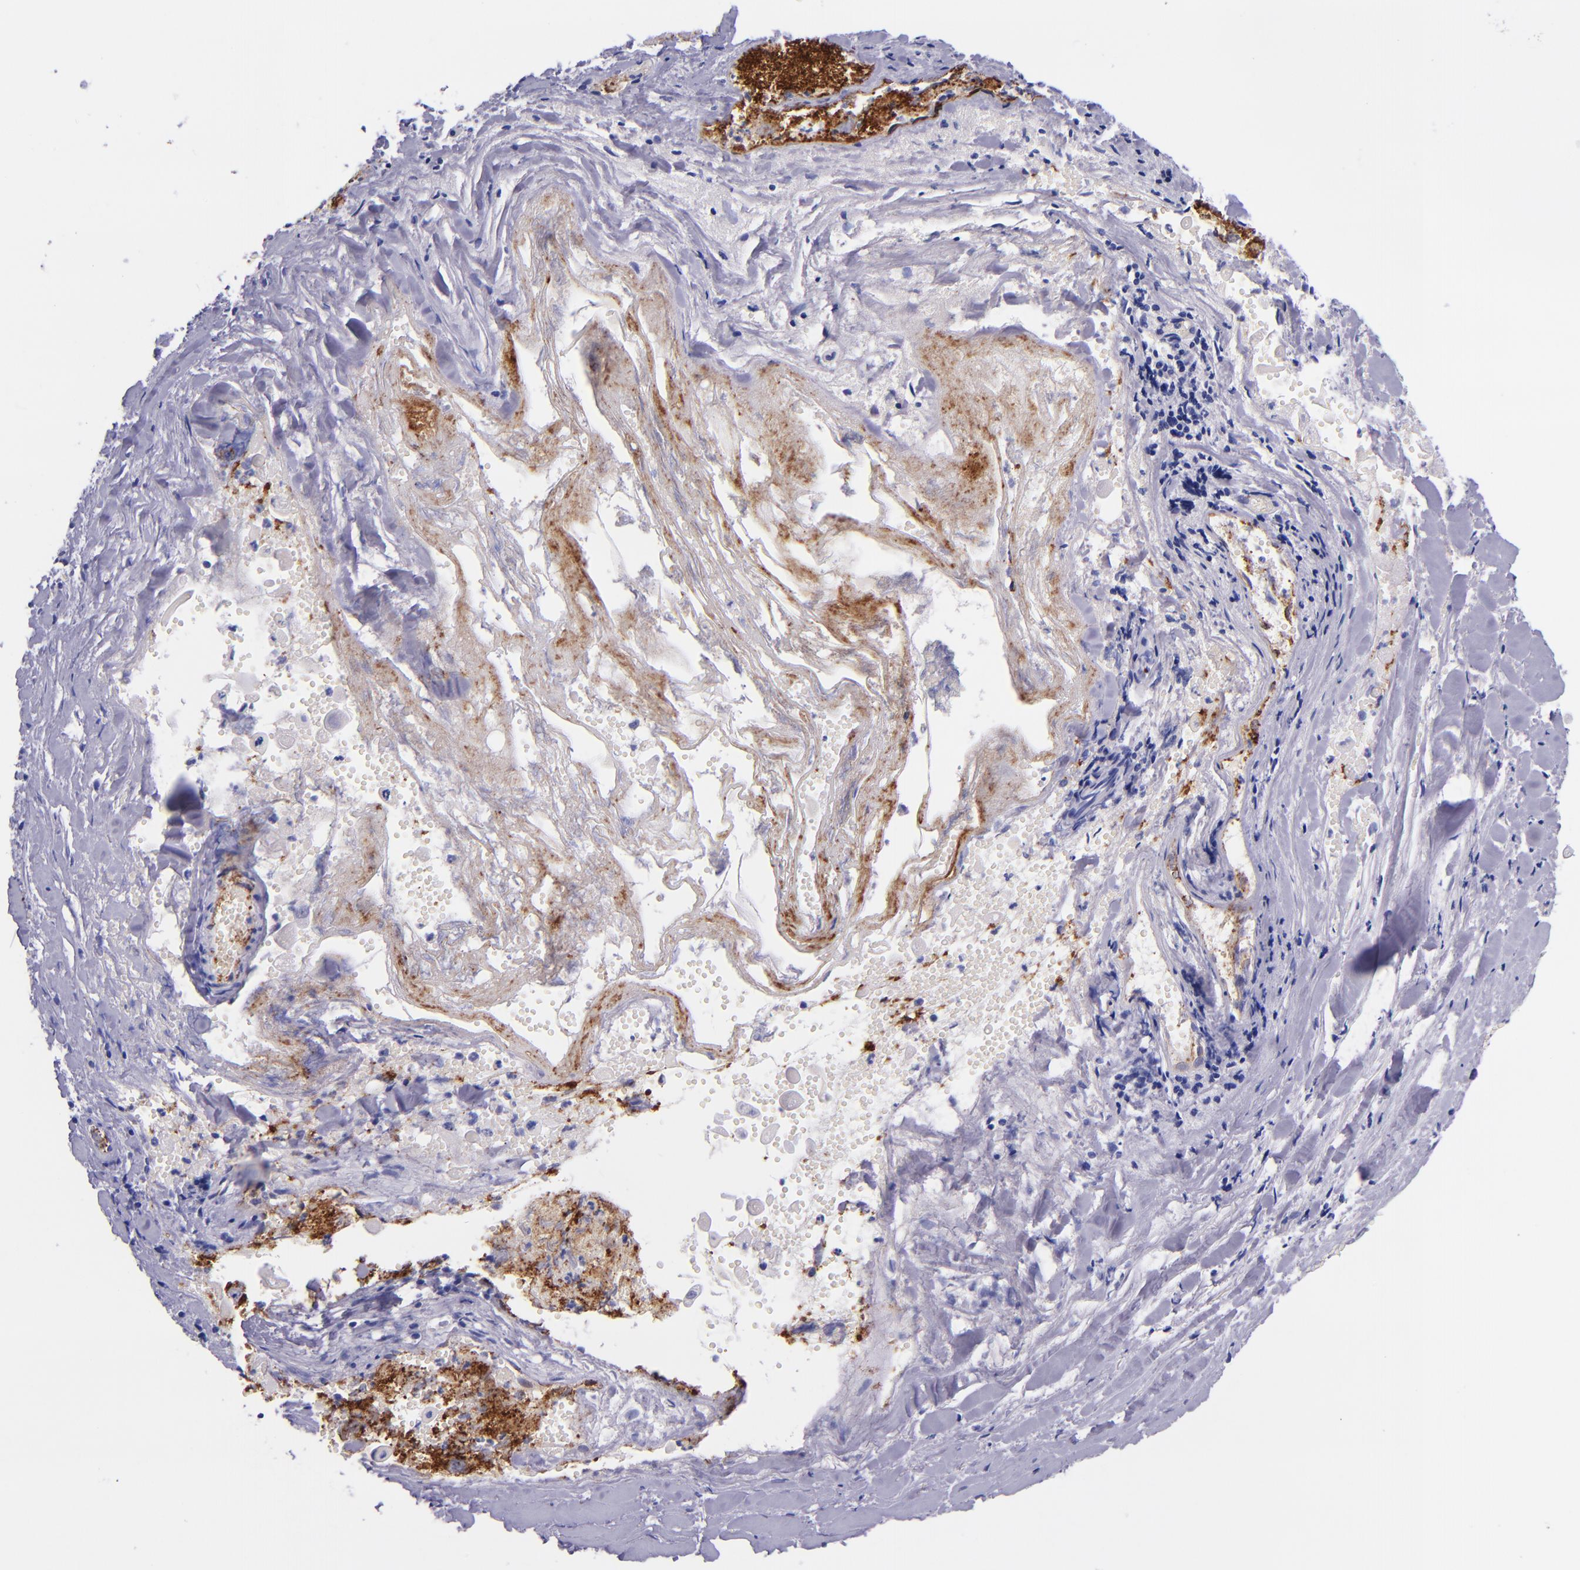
{"staining": {"intensity": "negative", "quantity": "none", "location": "none"}, "tissue": "lung cancer", "cell_type": "Tumor cells", "image_type": "cancer", "snomed": [{"axis": "morphology", "description": "Adenocarcinoma, NOS"}, {"axis": "topography", "description": "Lung"}], "caption": "High magnification brightfield microscopy of lung cancer (adenocarcinoma) stained with DAB (3,3'-diaminobenzidine) (brown) and counterstained with hematoxylin (blue): tumor cells show no significant expression.", "gene": "SELE", "patient": {"sex": "male", "age": 60}}